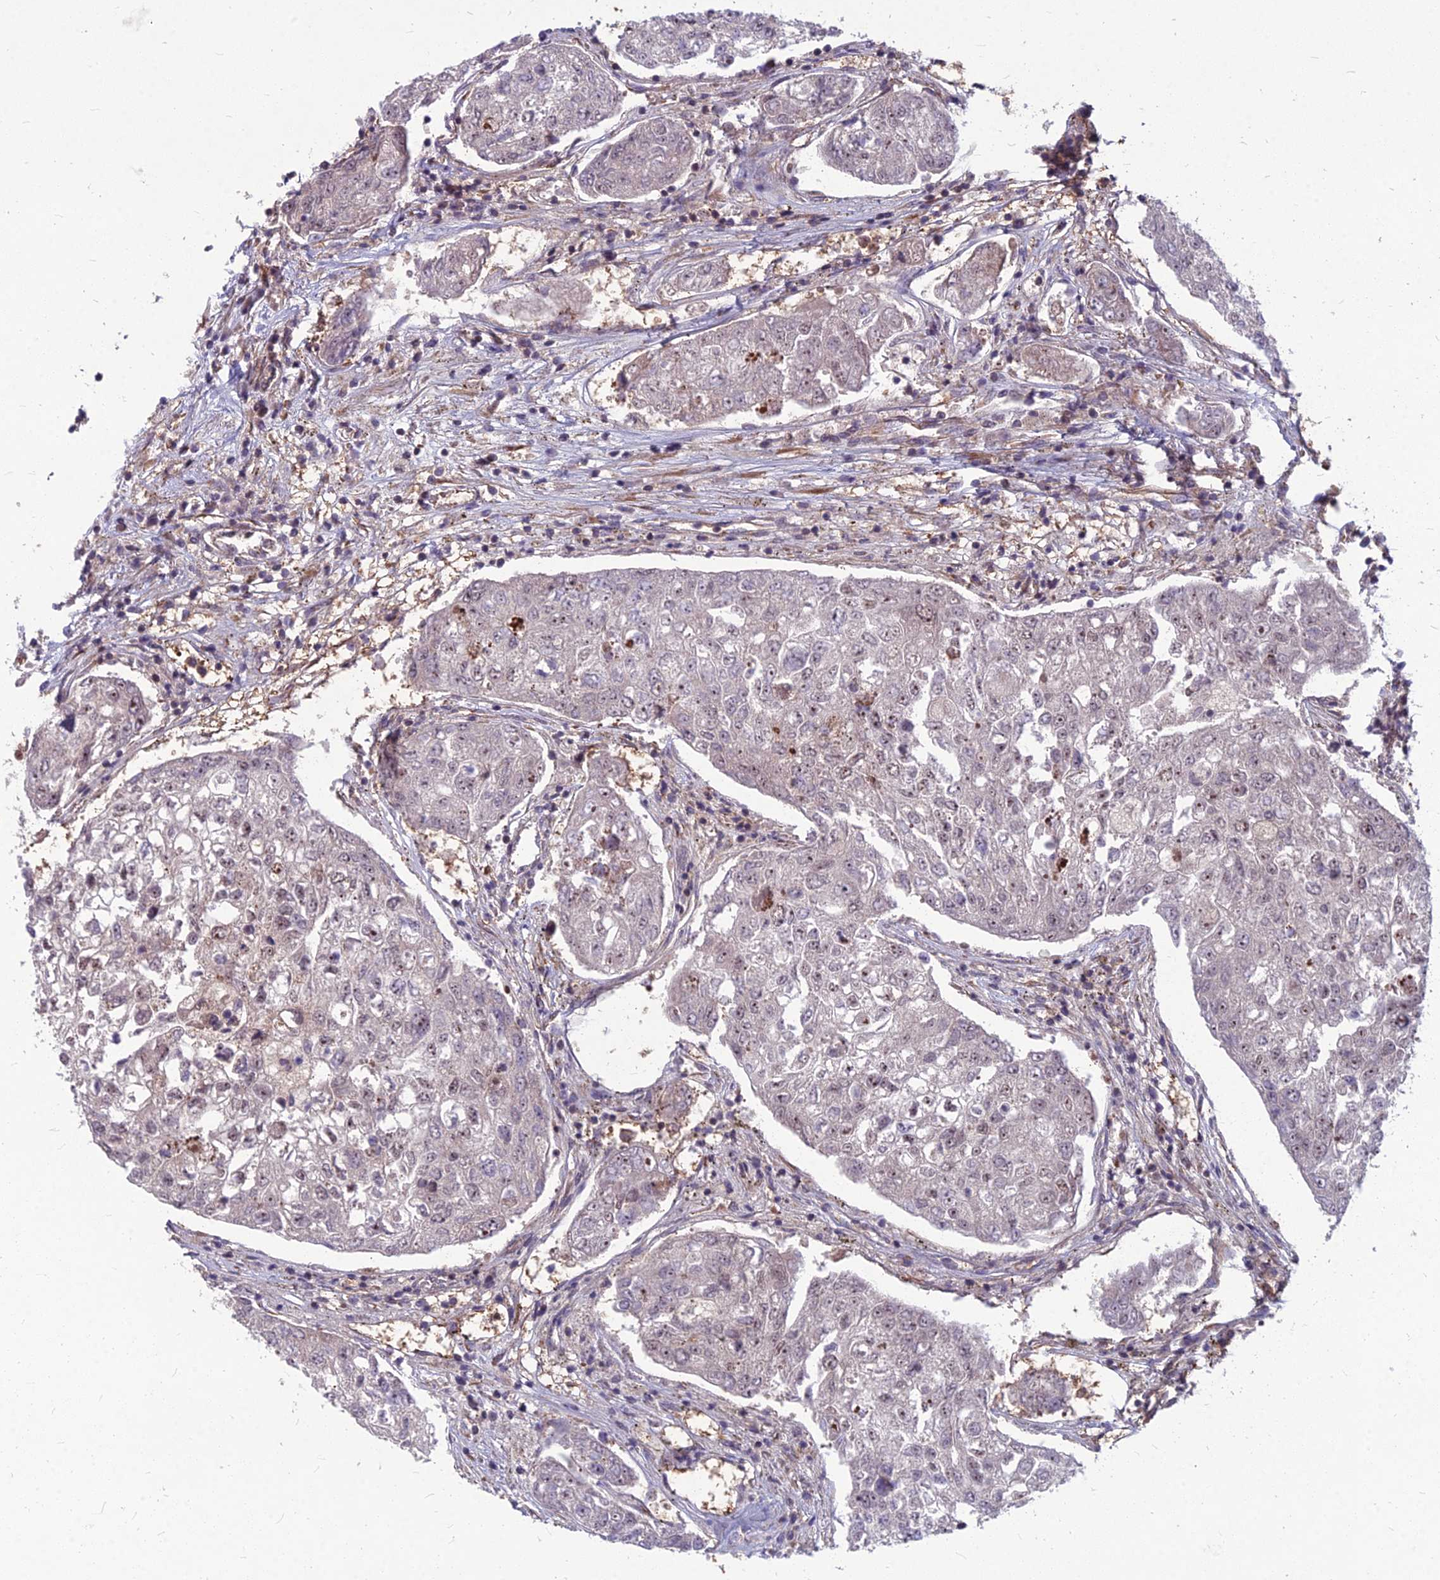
{"staining": {"intensity": "weak", "quantity": "<25%", "location": "cytoplasmic/membranous"}, "tissue": "urothelial cancer", "cell_type": "Tumor cells", "image_type": "cancer", "snomed": [{"axis": "morphology", "description": "Urothelial carcinoma, High grade"}, {"axis": "topography", "description": "Lymph node"}, {"axis": "topography", "description": "Urinary bladder"}], "caption": "Histopathology image shows no protein staining in tumor cells of urothelial cancer tissue. (Immunohistochemistry (ihc), brightfield microscopy, high magnification).", "gene": "MFSD8", "patient": {"sex": "male", "age": 51}}